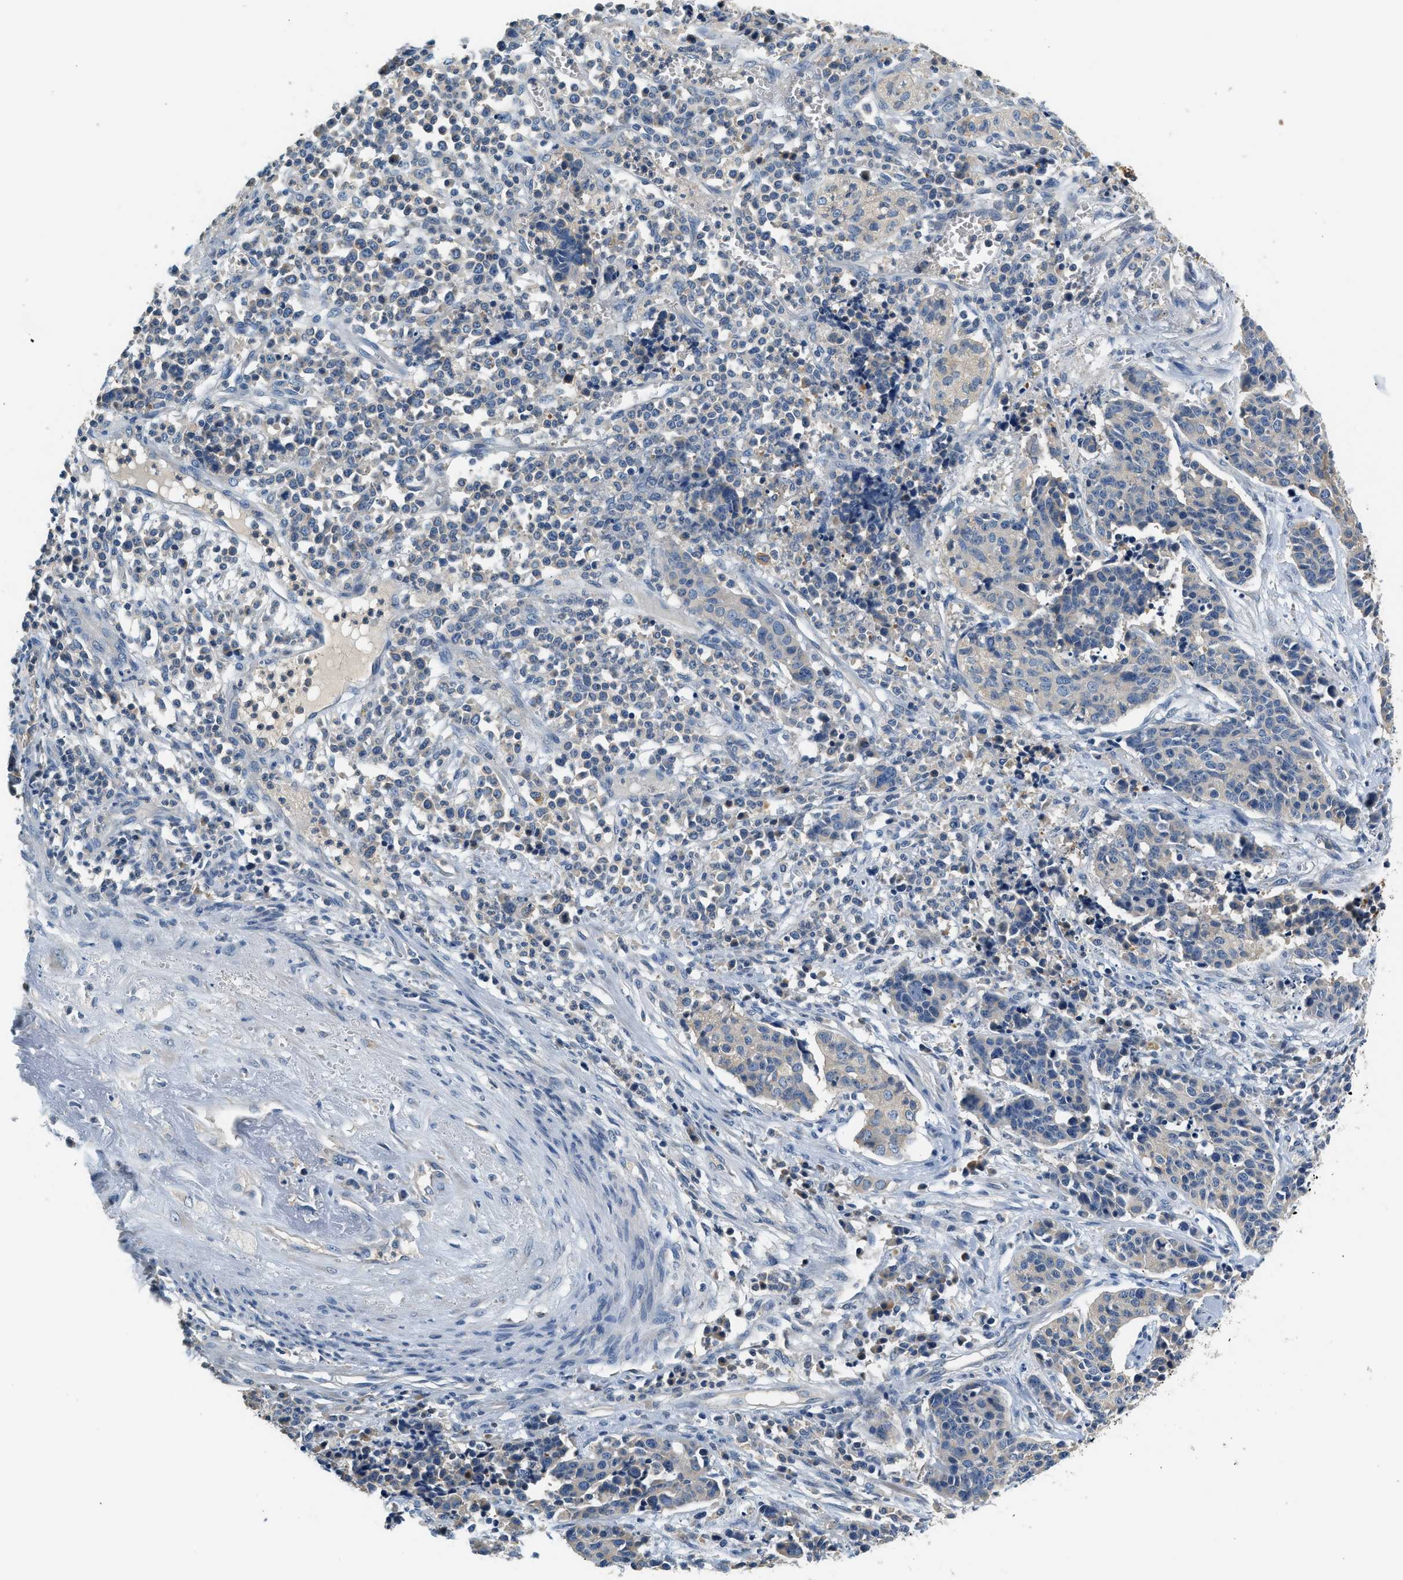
{"staining": {"intensity": "weak", "quantity": "25%-75%", "location": "cytoplasmic/membranous"}, "tissue": "cervical cancer", "cell_type": "Tumor cells", "image_type": "cancer", "snomed": [{"axis": "morphology", "description": "Squamous cell carcinoma, NOS"}, {"axis": "topography", "description": "Cervix"}], "caption": "A histopathology image of cervical squamous cell carcinoma stained for a protein exhibits weak cytoplasmic/membranous brown staining in tumor cells. The staining was performed using DAB (3,3'-diaminobenzidine), with brown indicating positive protein expression. Nuclei are stained blue with hematoxylin.", "gene": "SLC35E1", "patient": {"sex": "female", "age": 35}}